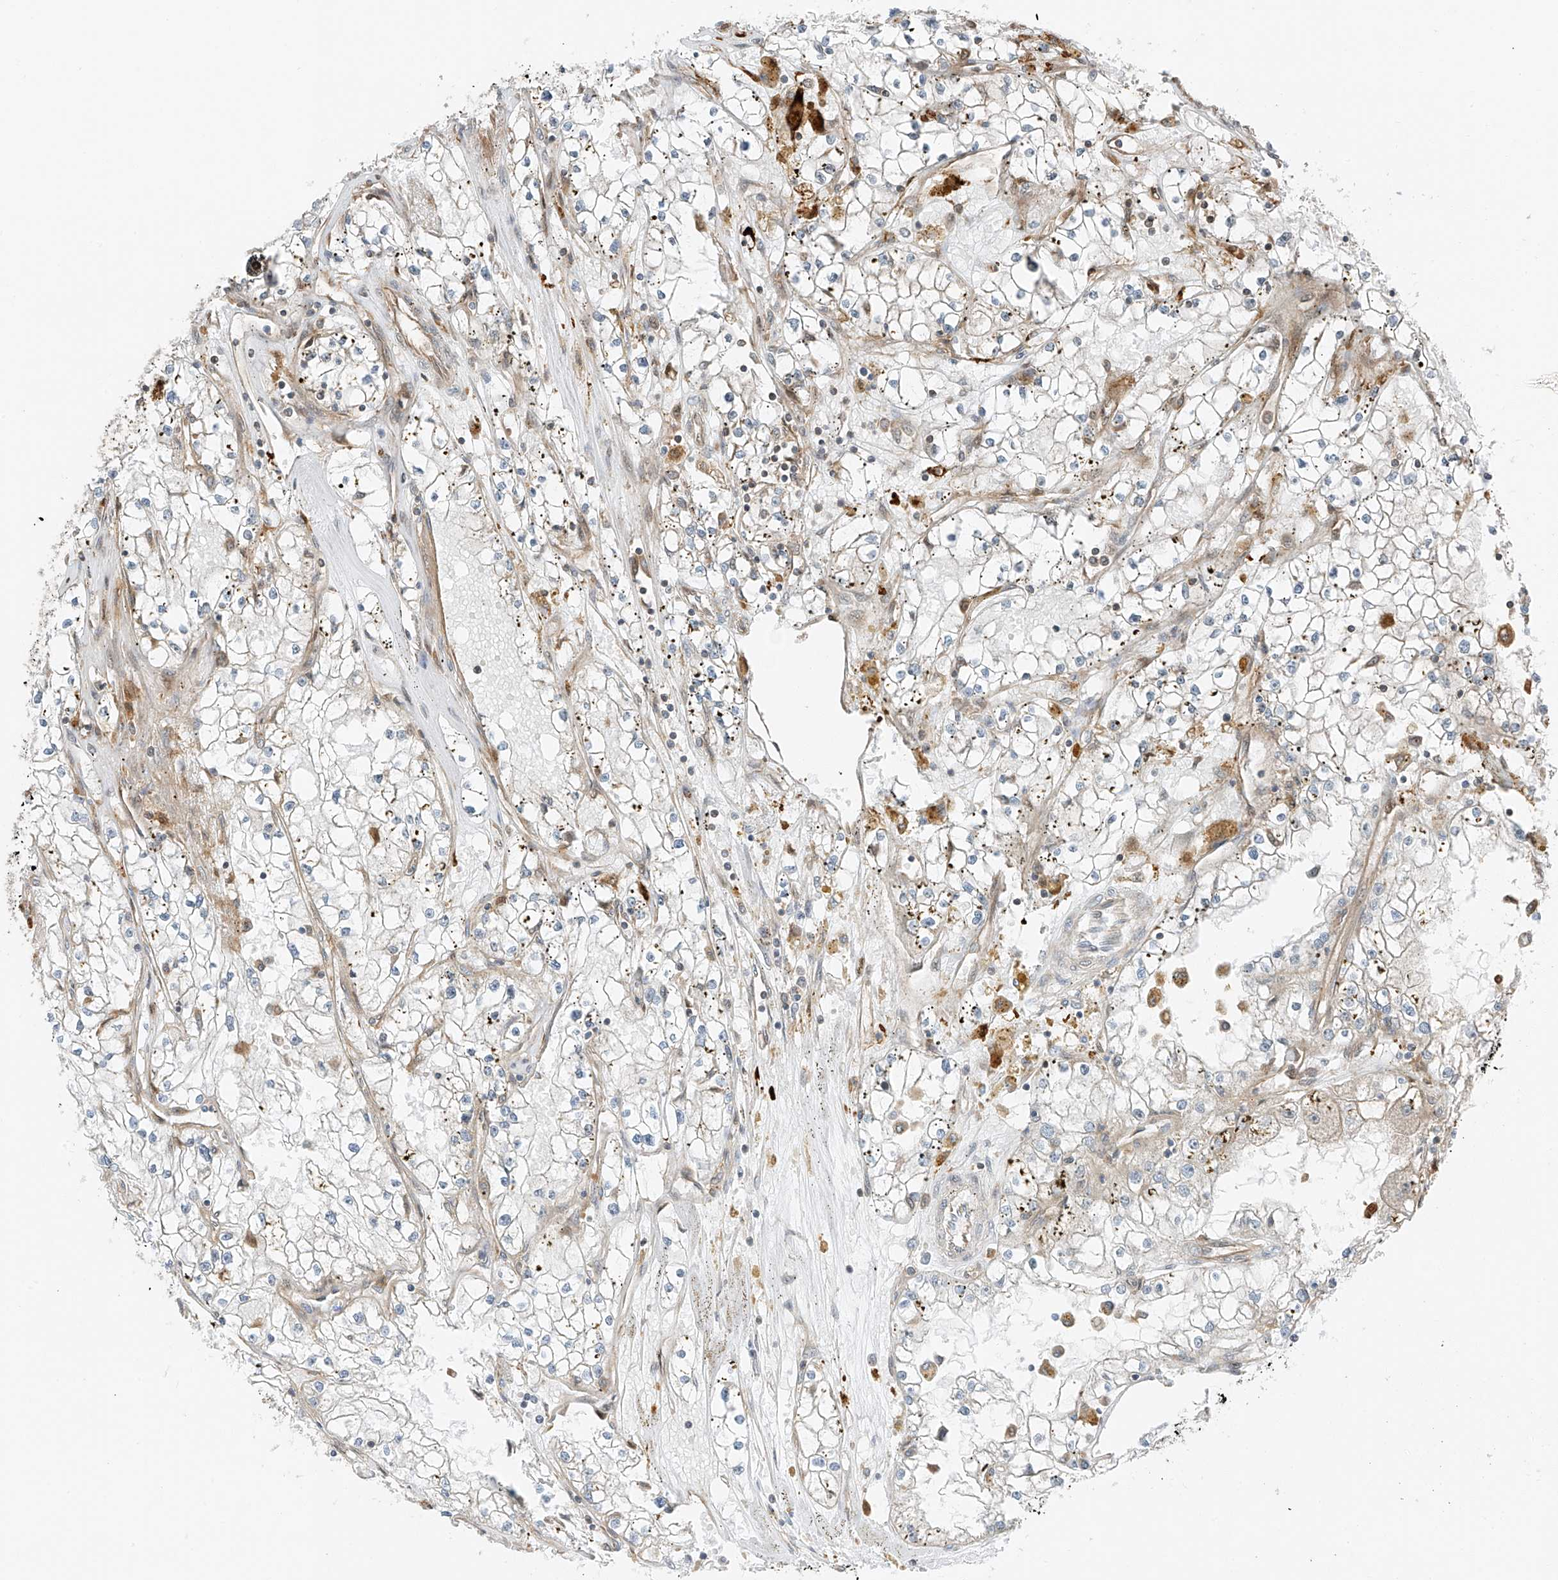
{"staining": {"intensity": "negative", "quantity": "none", "location": "none"}, "tissue": "renal cancer", "cell_type": "Tumor cells", "image_type": "cancer", "snomed": [{"axis": "morphology", "description": "Adenocarcinoma, NOS"}, {"axis": "topography", "description": "Kidney"}], "caption": "A histopathology image of human renal adenocarcinoma is negative for staining in tumor cells.", "gene": "USP48", "patient": {"sex": "male", "age": 56}}